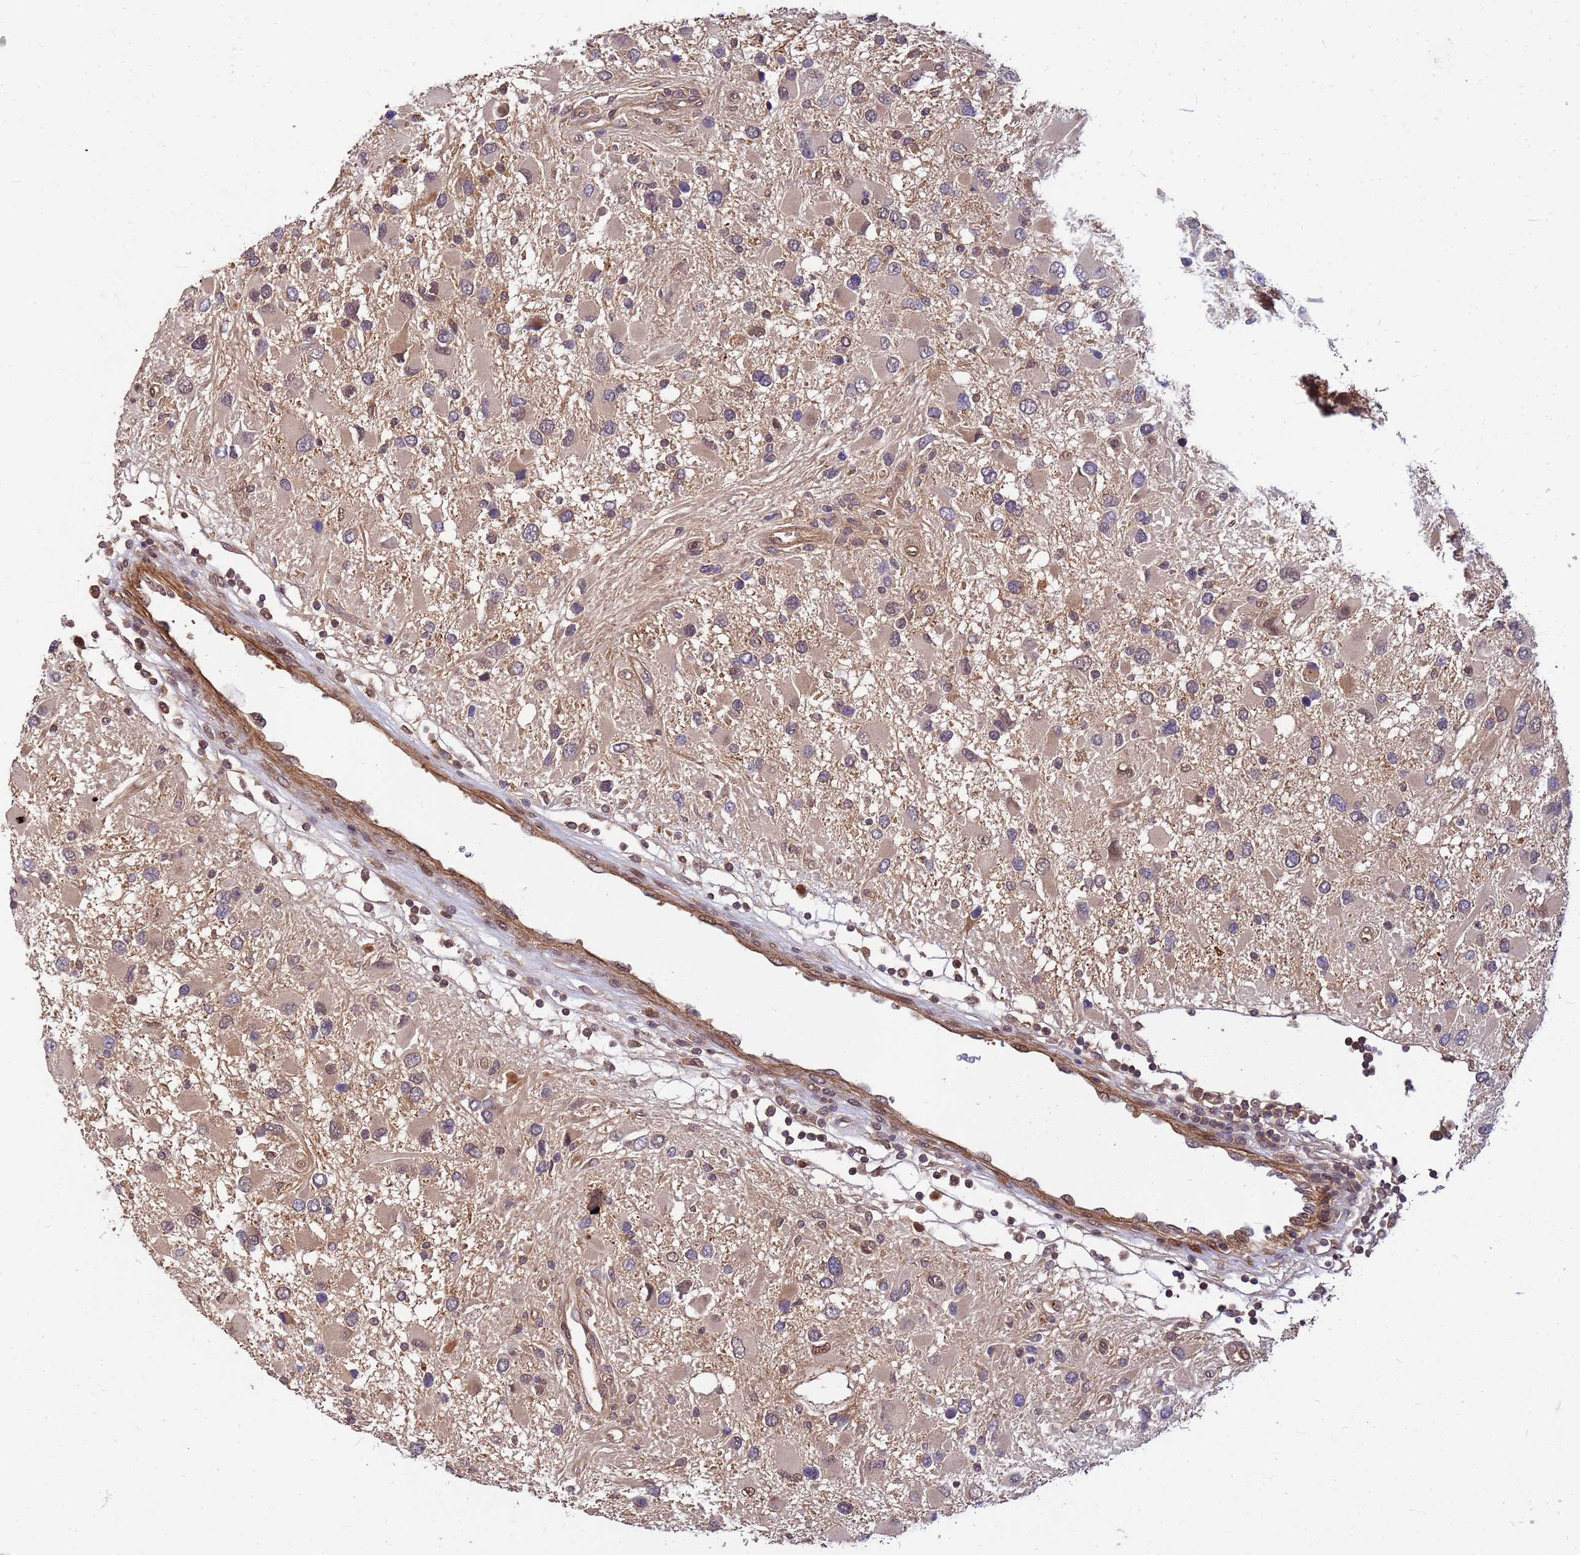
{"staining": {"intensity": "weak", "quantity": "25%-75%", "location": "cytoplasmic/membranous"}, "tissue": "glioma", "cell_type": "Tumor cells", "image_type": "cancer", "snomed": [{"axis": "morphology", "description": "Glioma, malignant, High grade"}, {"axis": "topography", "description": "Brain"}], "caption": "This image exhibits IHC staining of malignant glioma (high-grade), with low weak cytoplasmic/membranous positivity in about 25%-75% of tumor cells.", "gene": "DUS4L", "patient": {"sex": "male", "age": 53}}